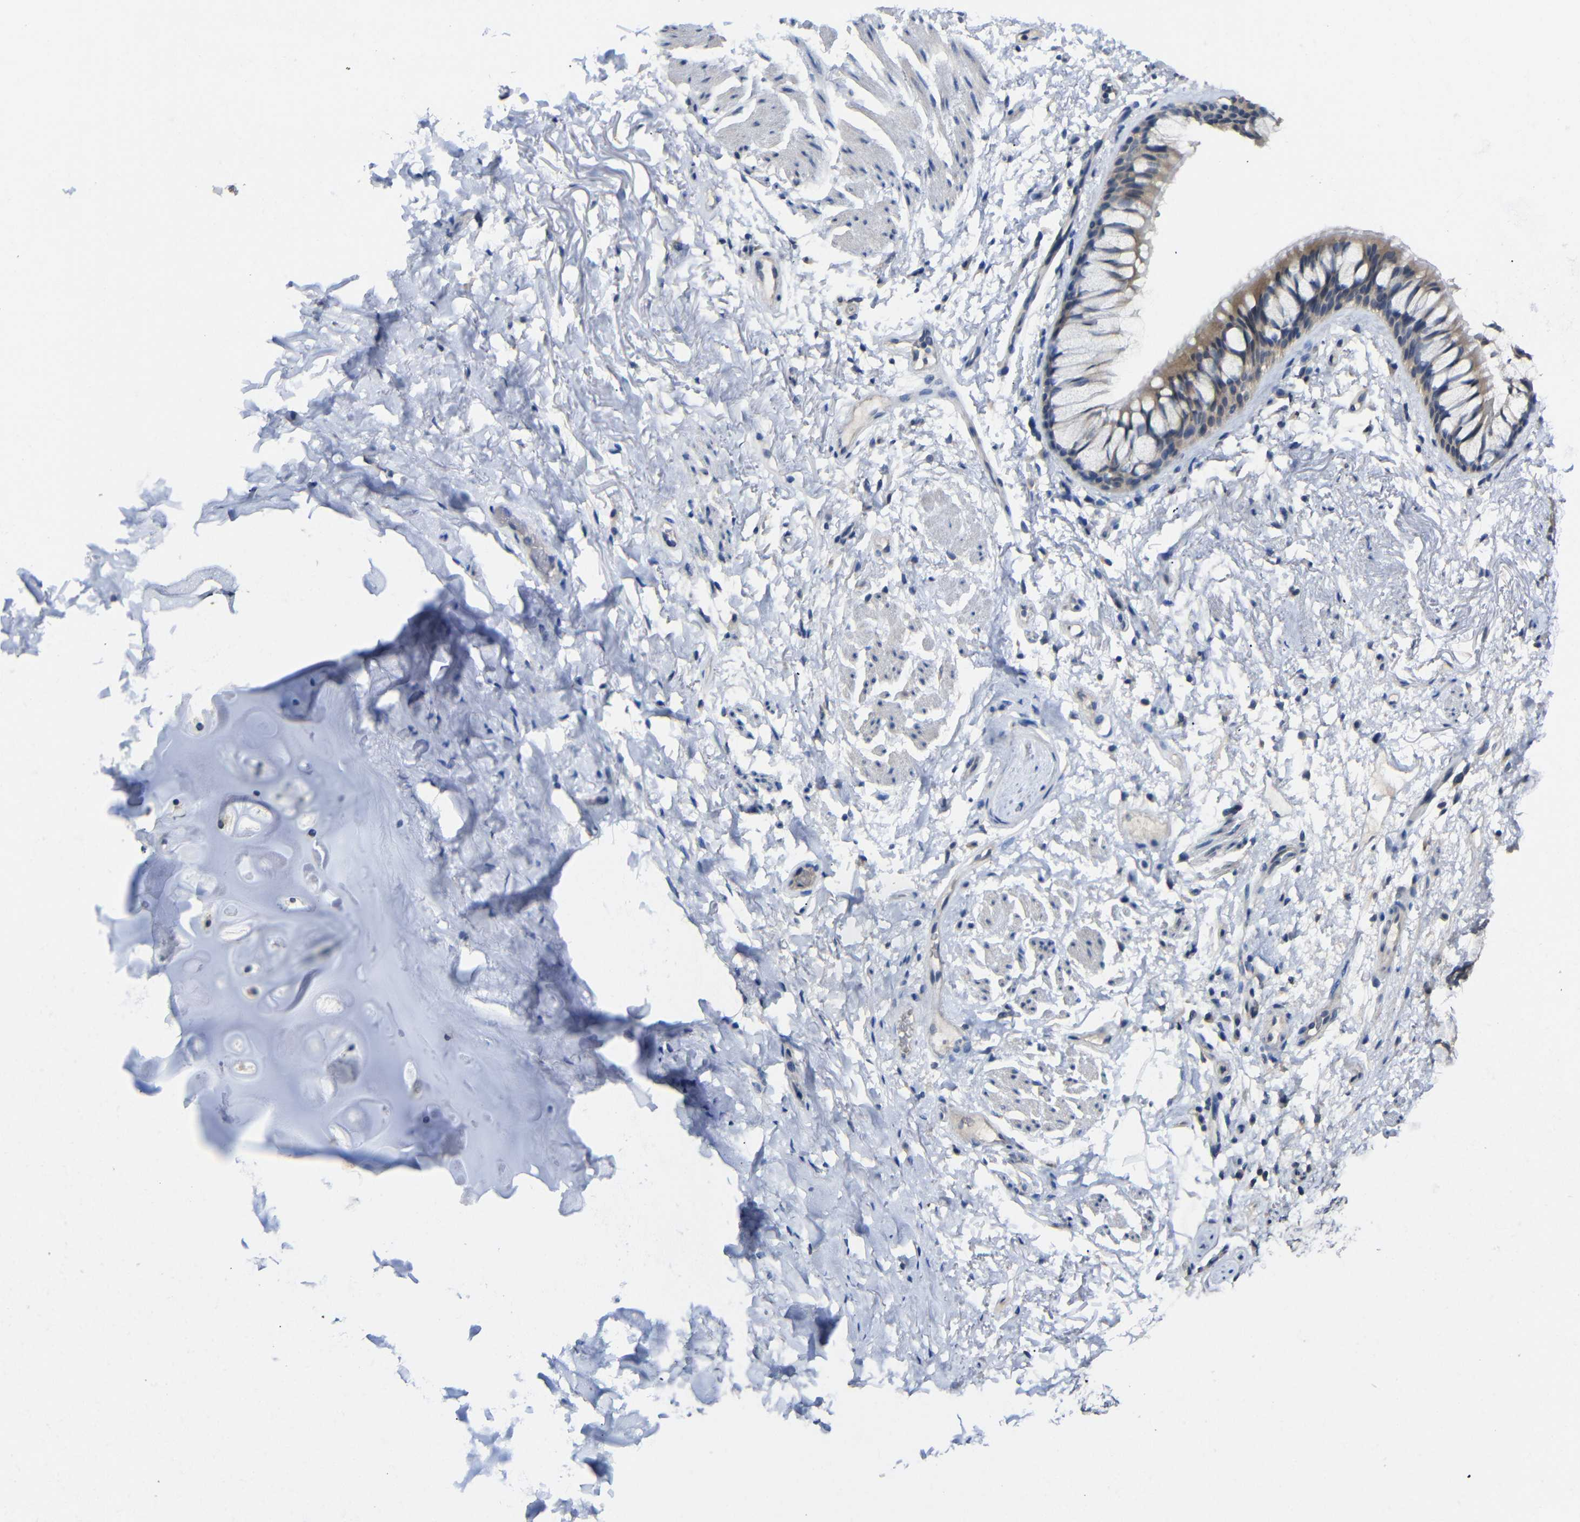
{"staining": {"intensity": "negative", "quantity": "none", "location": "none"}, "tissue": "adipose tissue", "cell_type": "Adipocytes", "image_type": "normal", "snomed": [{"axis": "morphology", "description": "Normal tissue, NOS"}, {"axis": "topography", "description": "Cartilage tissue"}, {"axis": "topography", "description": "Bronchus"}], "caption": "Adipocytes are negative for protein expression in unremarkable human adipose tissue. Brightfield microscopy of immunohistochemistry (IHC) stained with DAB (3,3'-diaminobenzidine) (brown) and hematoxylin (blue), captured at high magnification.", "gene": "HNF1A", "patient": {"sex": "female", "age": 73}}